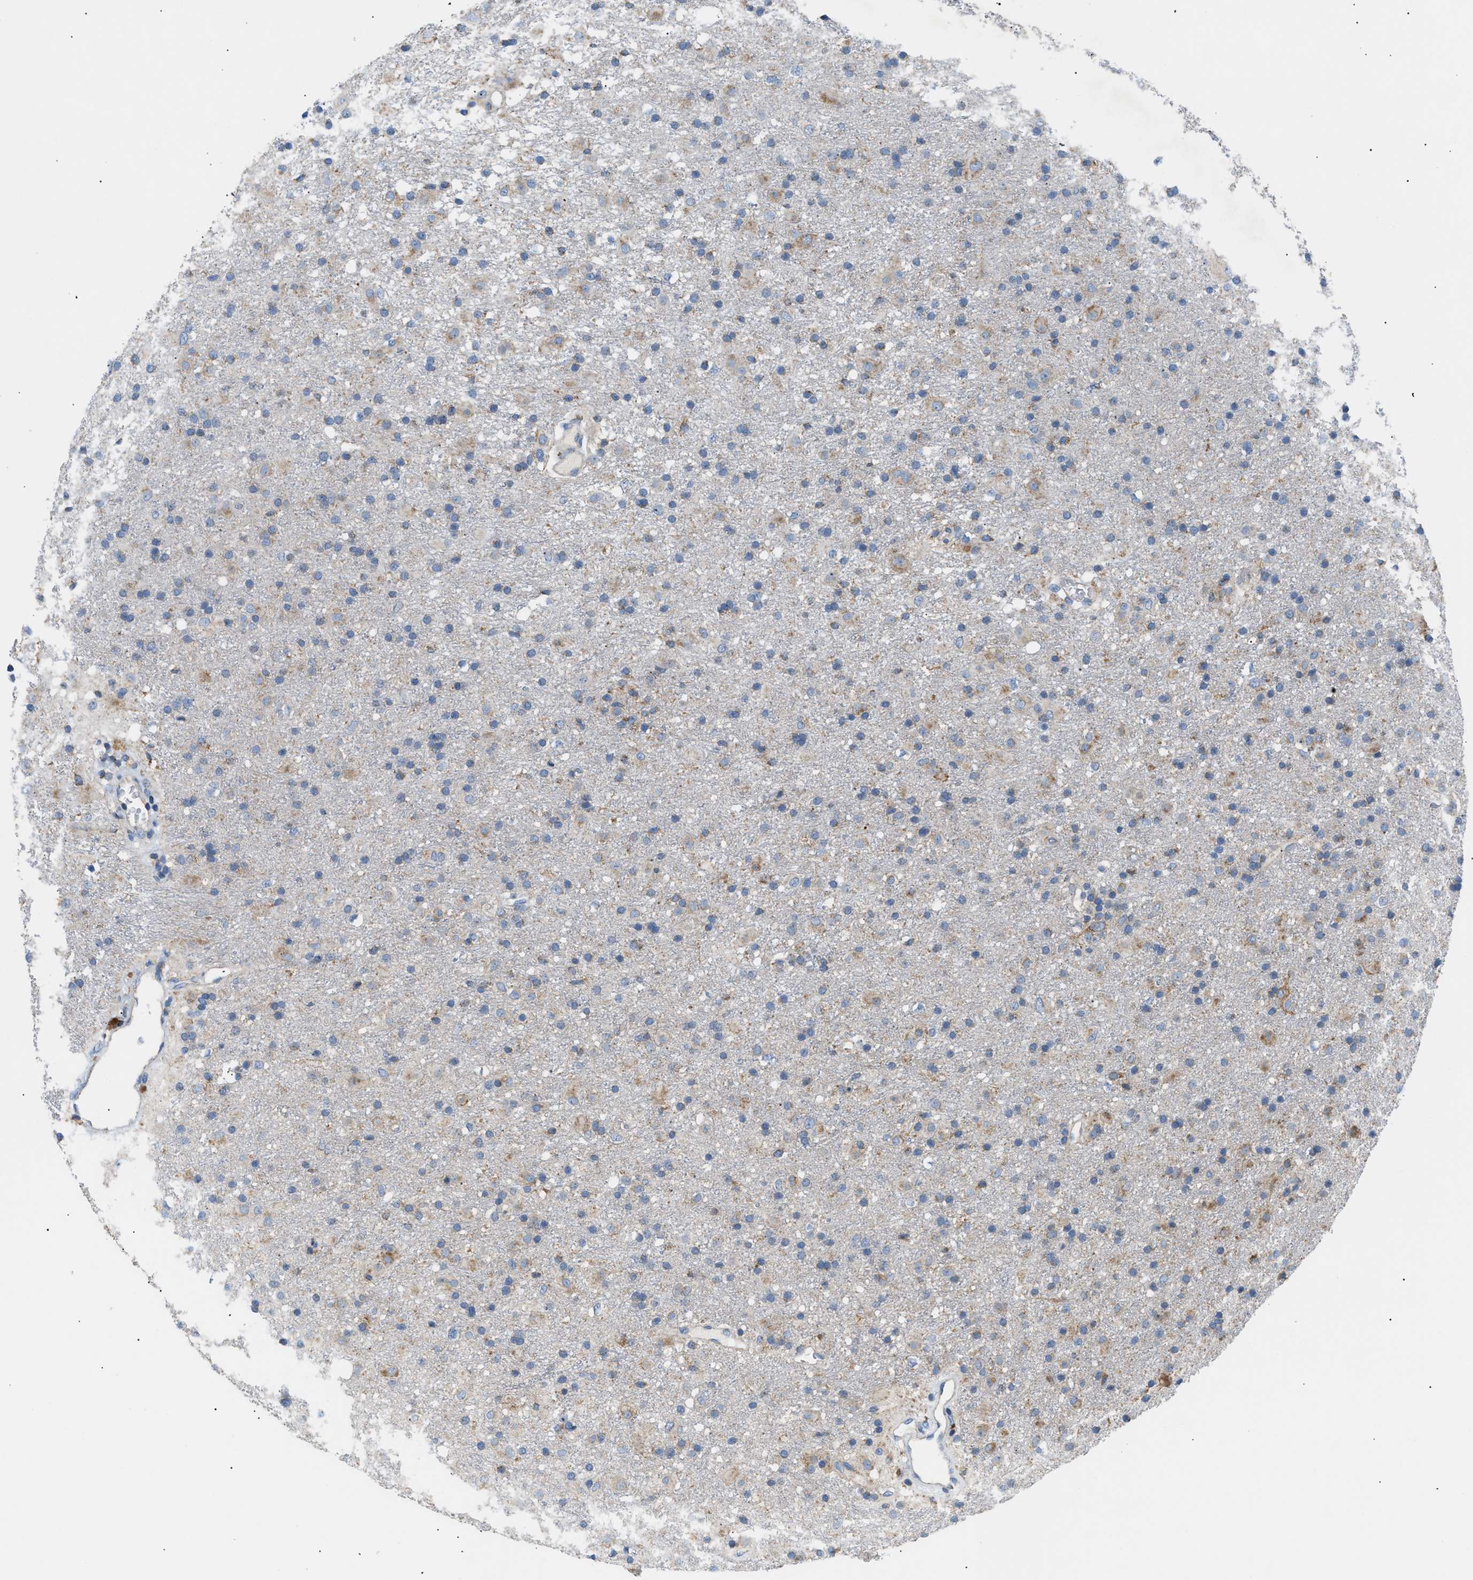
{"staining": {"intensity": "weak", "quantity": "25%-75%", "location": "cytoplasmic/membranous"}, "tissue": "glioma", "cell_type": "Tumor cells", "image_type": "cancer", "snomed": [{"axis": "morphology", "description": "Glioma, malignant, Low grade"}, {"axis": "topography", "description": "Brain"}], "caption": "High-magnification brightfield microscopy of low-grade glioma (malignant) stained with DAB (brown) and counterstained with hematoxylin (blue). tumor cells exhibit weak cytoplasmic/membranous positivity is identified in about25%-75% of cells. The staining was performed using DAB to visualize the protein expression in brown, while the nuclei were stained in blue with hematoxylin (Magnification: 20x).", "gene": "ILDR1", "patient": {"sex": "male", "age": 65}}